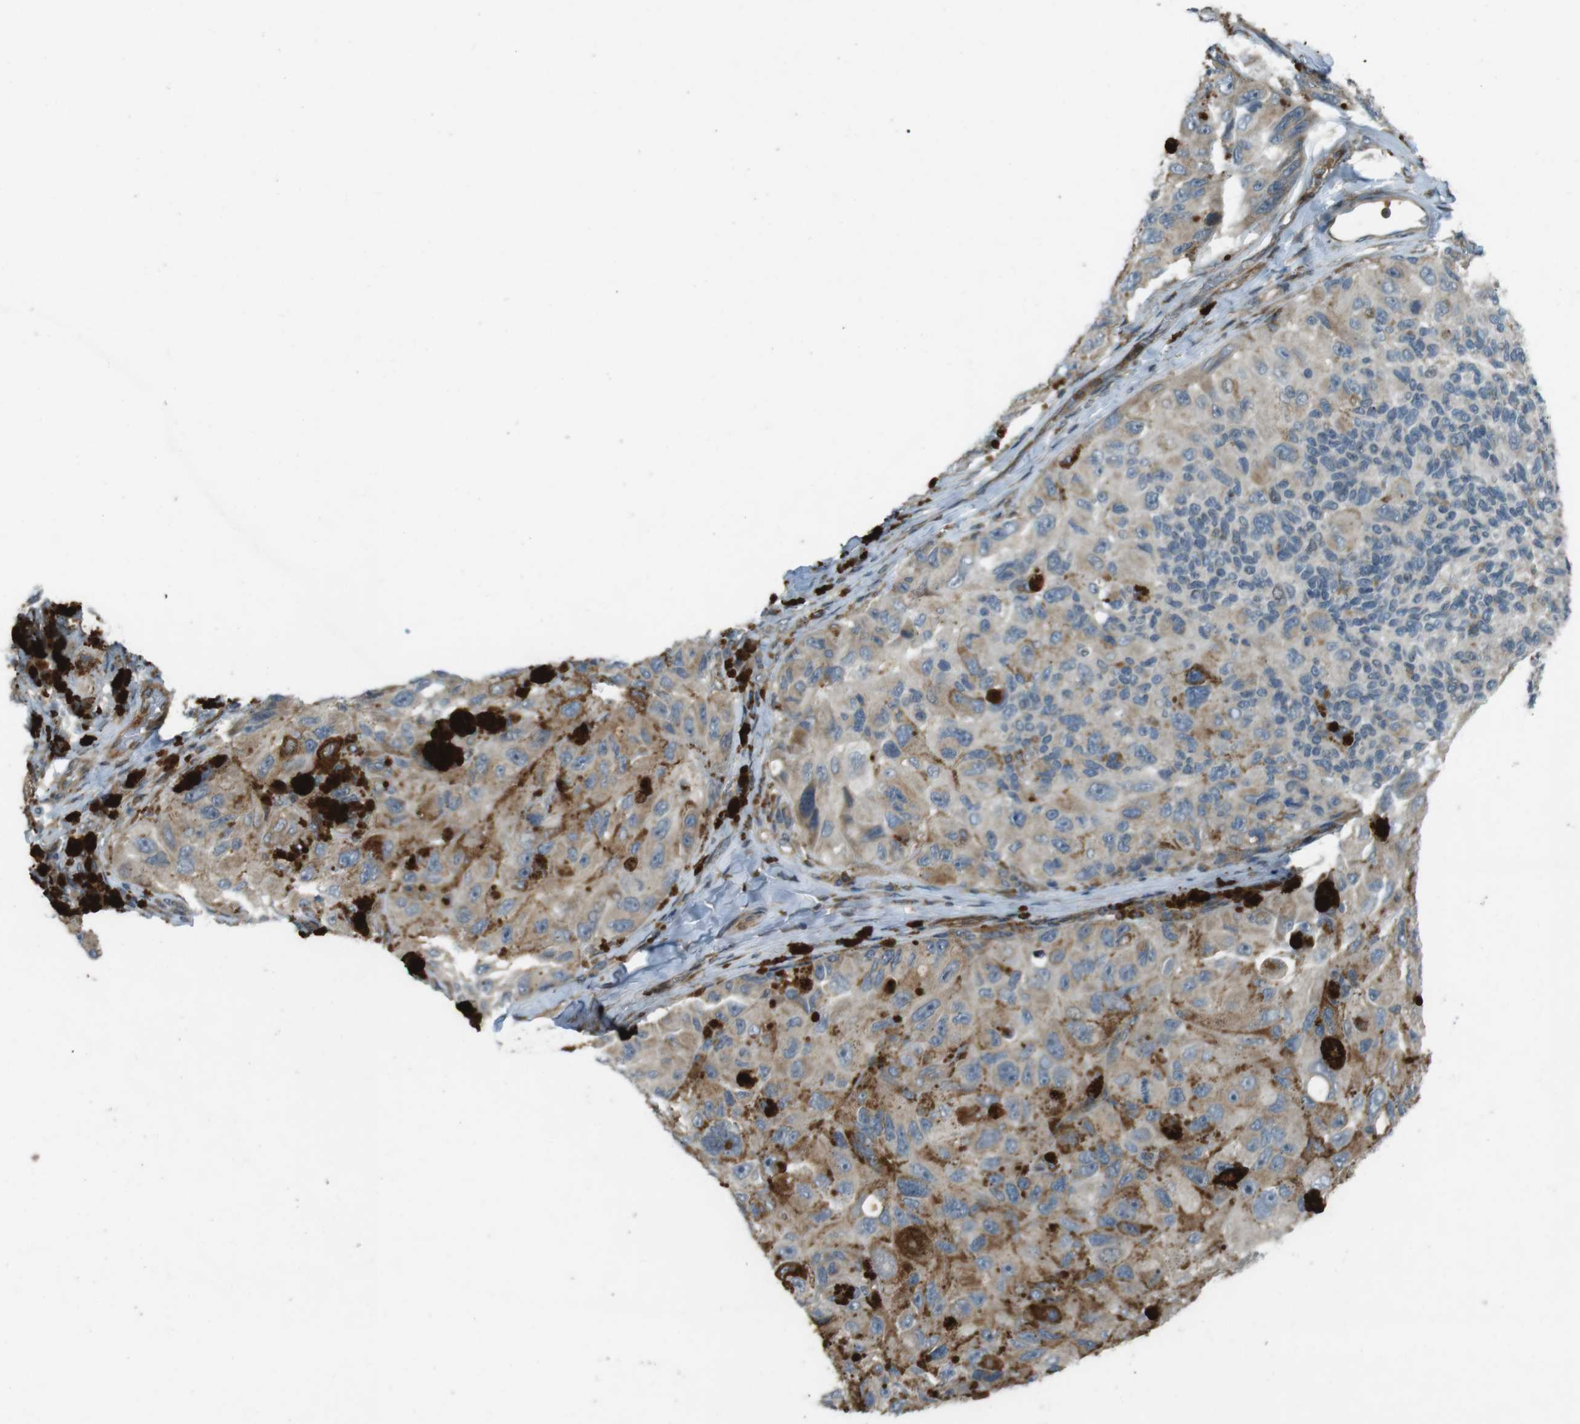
{"staining": {"intensity": "moderate", "quantity": "<25%", "location": "cytoplasmic/membranous"}, "tissue": "melanoma", "cell_type": "Tumor cells", "image_type": "cancer", "snomed": [{"axis": "morphology", "description": "Malignant melanoma, NOS"}, {"axis": "topography", "description": "Skin"}], "caption": "IHC of human malignant melanoma shows low levels of moderate cytoplasmic/membranous positivity in approximately <25% of tumor cells.", "gene": "ZYX", "patient": {"sex": "female", "age": 73}}